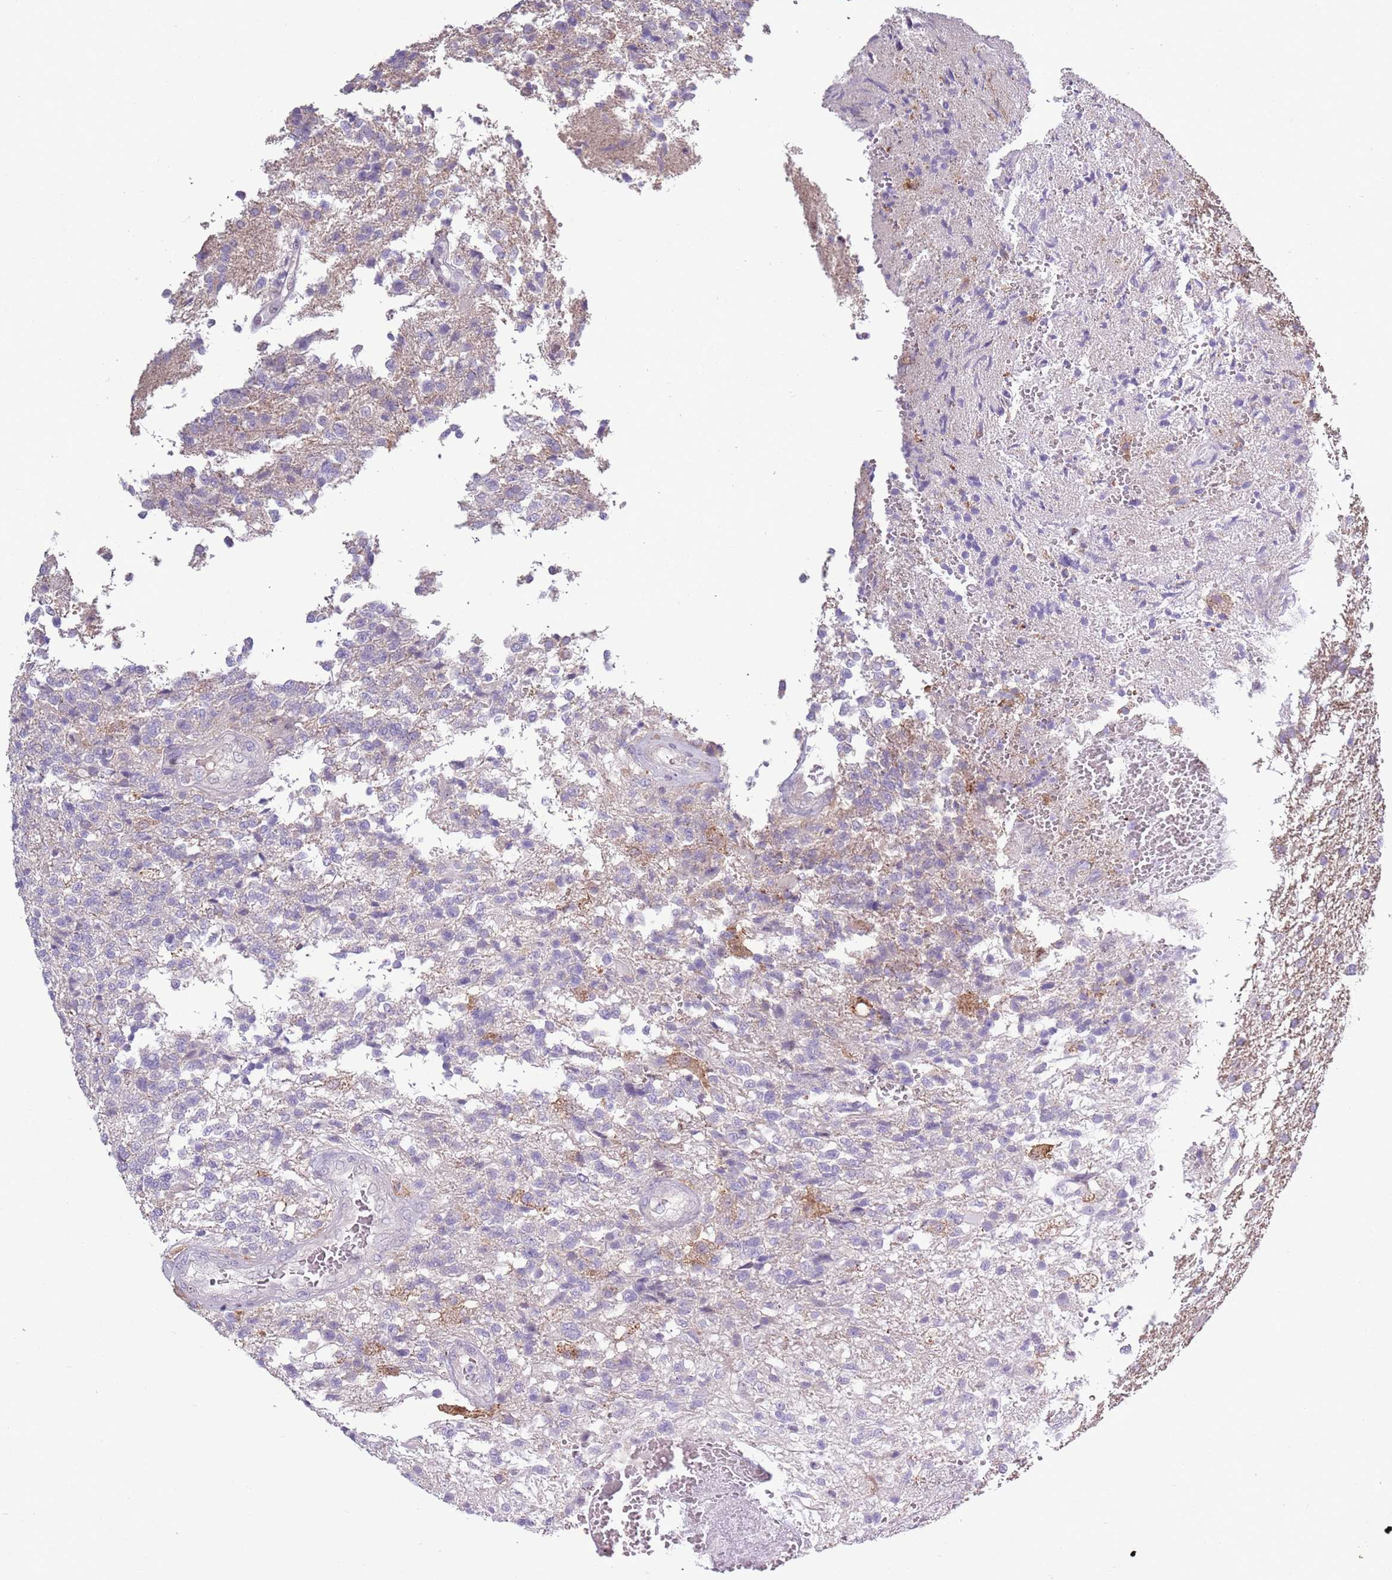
{"staining": {"intensity": "negative", "quantity": "none", "location": "none"}, "tissue": "glioma", "cell_type": "Tumor cells", "image_type": "cancer", "snomed": [{"axis": "morphology", "description": "Glioma, malignant, High grade"}, {"axis": "topography", "description": "Brain"}], "caption": "Malignant glioma (high-grade) was stained to show a protein in brown. There is no significant expression in tumor cells.", "gene": "CAPN9", "patient": {"sex": "male", "age": 56}}